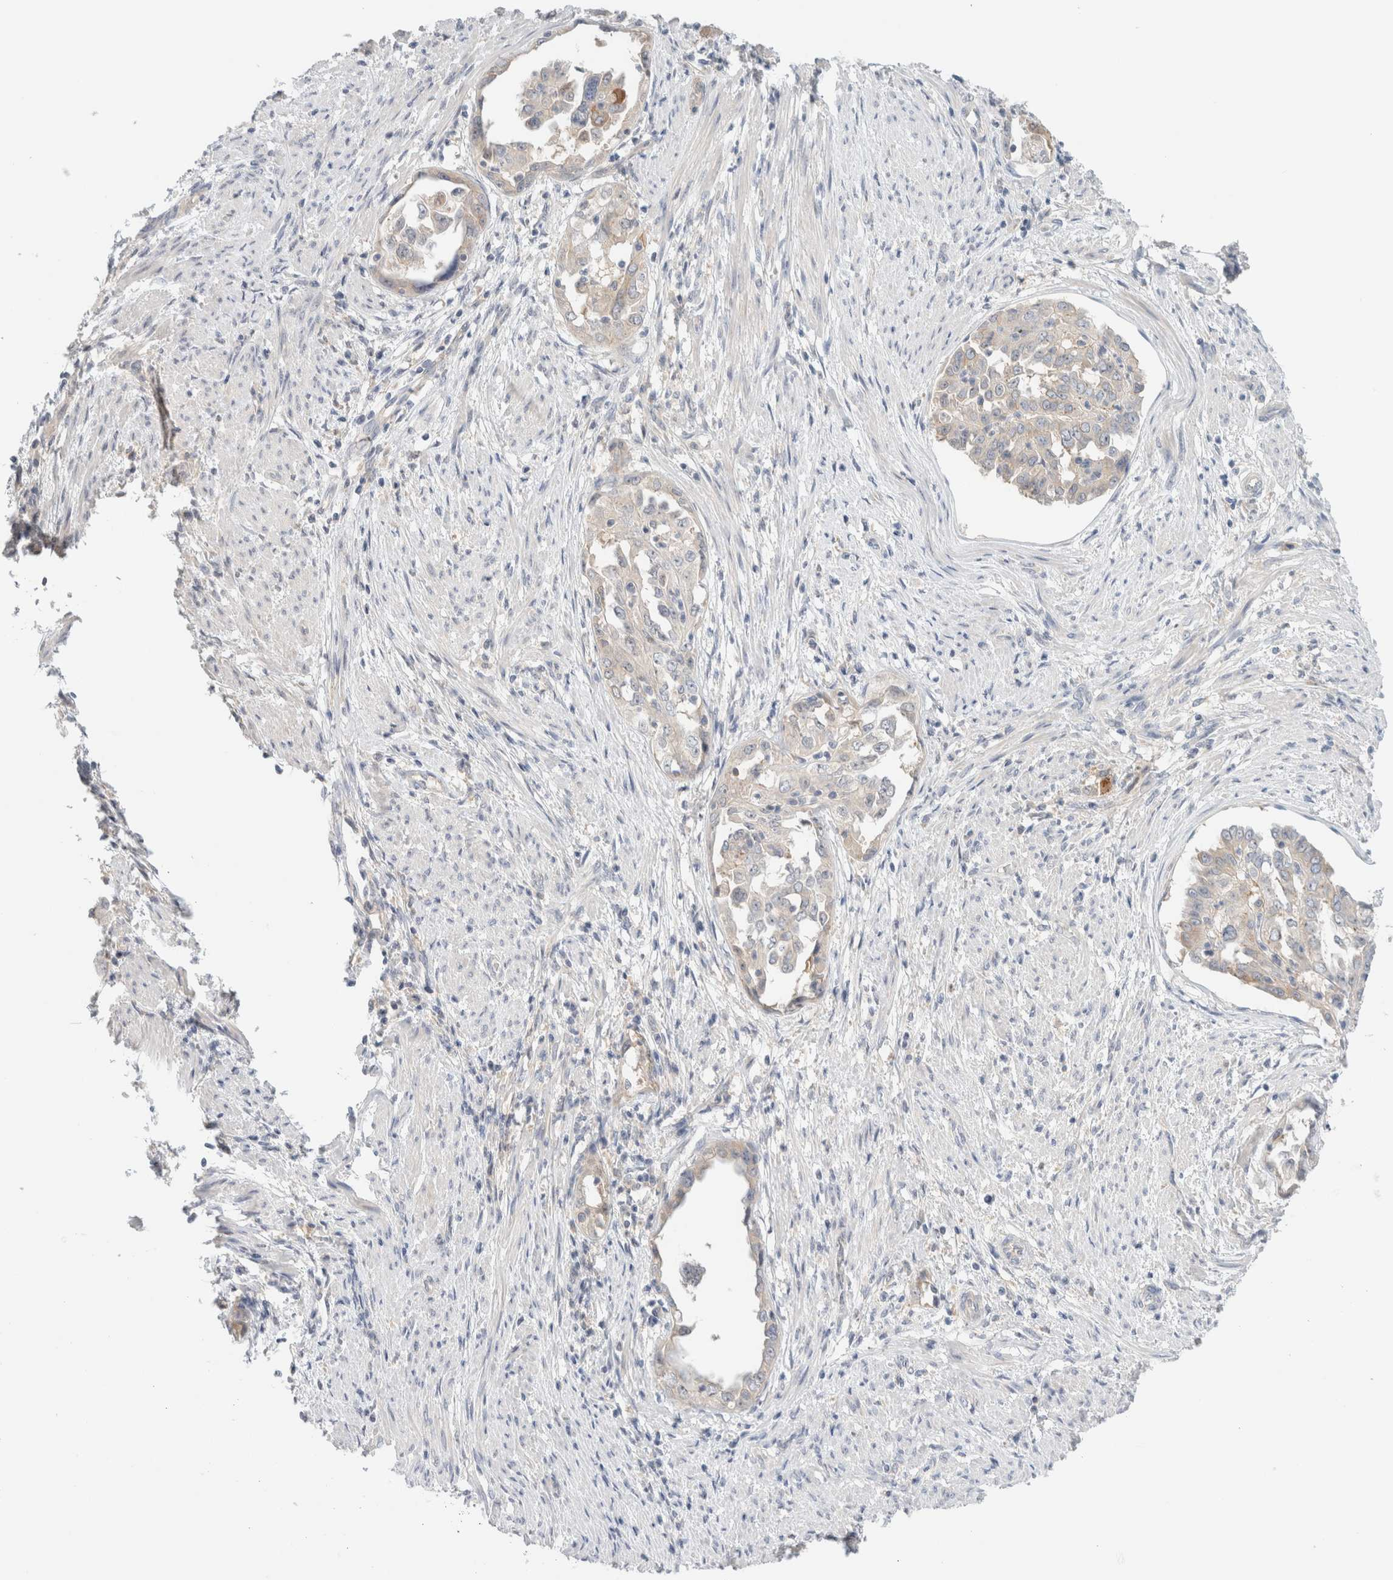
{"staining": {"intensity": "negative", "quantity": "none", "location": "none"}, "tissue": "endometrial cancer", "cell_type": "Tumor cells", "image_type": "cancer", "snomed": [{"axis": "morphology", "description": "Adenocarcinoma, NOS"}, {"axis": "topography", "description": "Endometrium"}], "caption": "An immunohistochemistry micrograph of endometrial cancer (adenocarcinoma) is shown. There is no staining in tumor cells of endometrial cancer (adenocarcinoma).", "gene": "SDR16C5", "patient": {"sex": "female", "age": 85}}